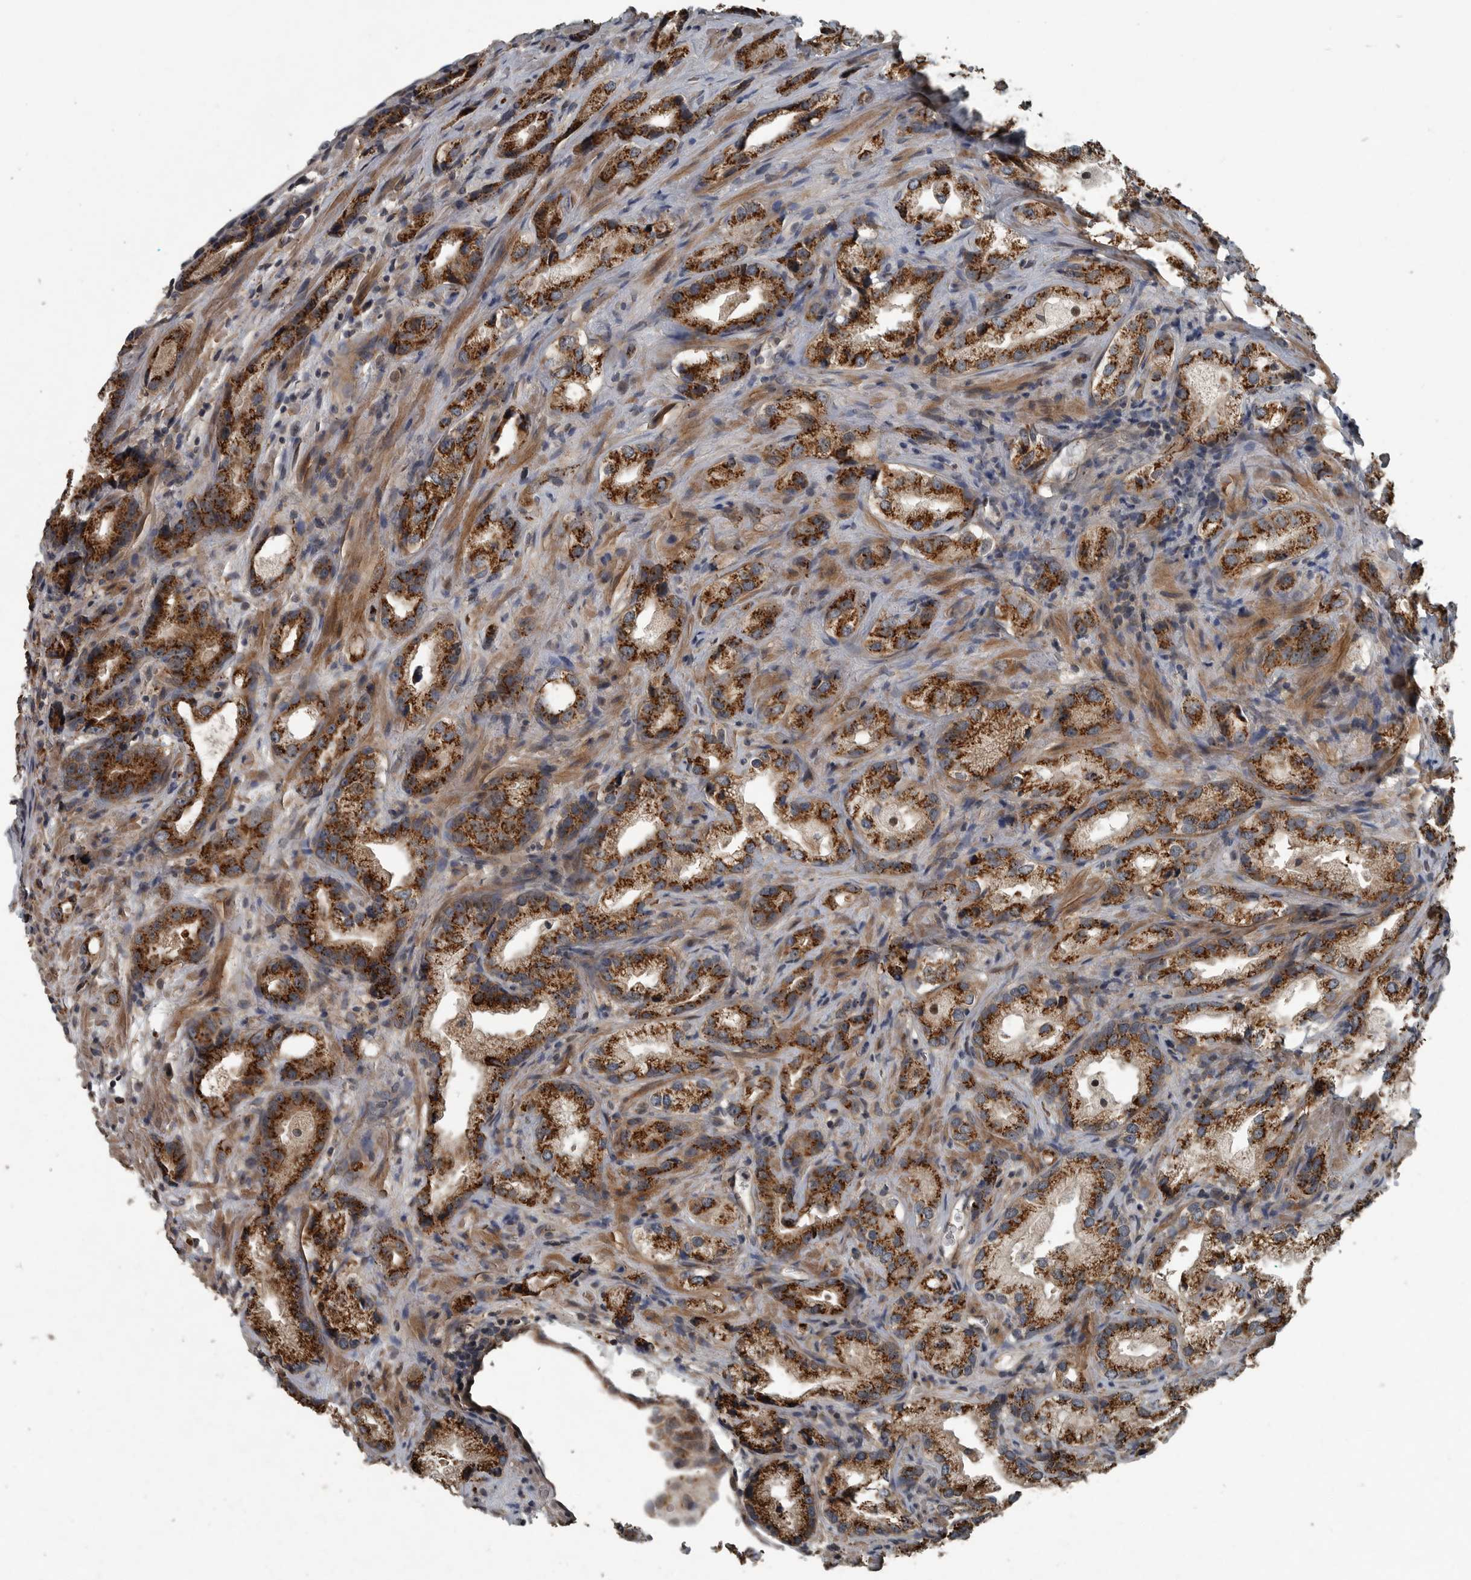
{"staining": {"intensity": "strong", "quantity": ">75%", "location": "cytoplasmic/membranous"}, "tissue": "prostate cancer", "cell_type": "Tumor cells", "image_type": "cancer", "snomed": [{"axis": "morphology", "description": "Adenocarcinoma, High grade"}, {"axis": "topography", "description": "Prostate"}], "caption": "About >75% of tumor cells in prostate cancer (adenocarcinoma (high-grade)) show strong cytoplasmic/membranous protein expression as visualized by brown immunohistochemical staining.", "gene": "ZNF345", "patient": {"sex": "male", "age": 63}}